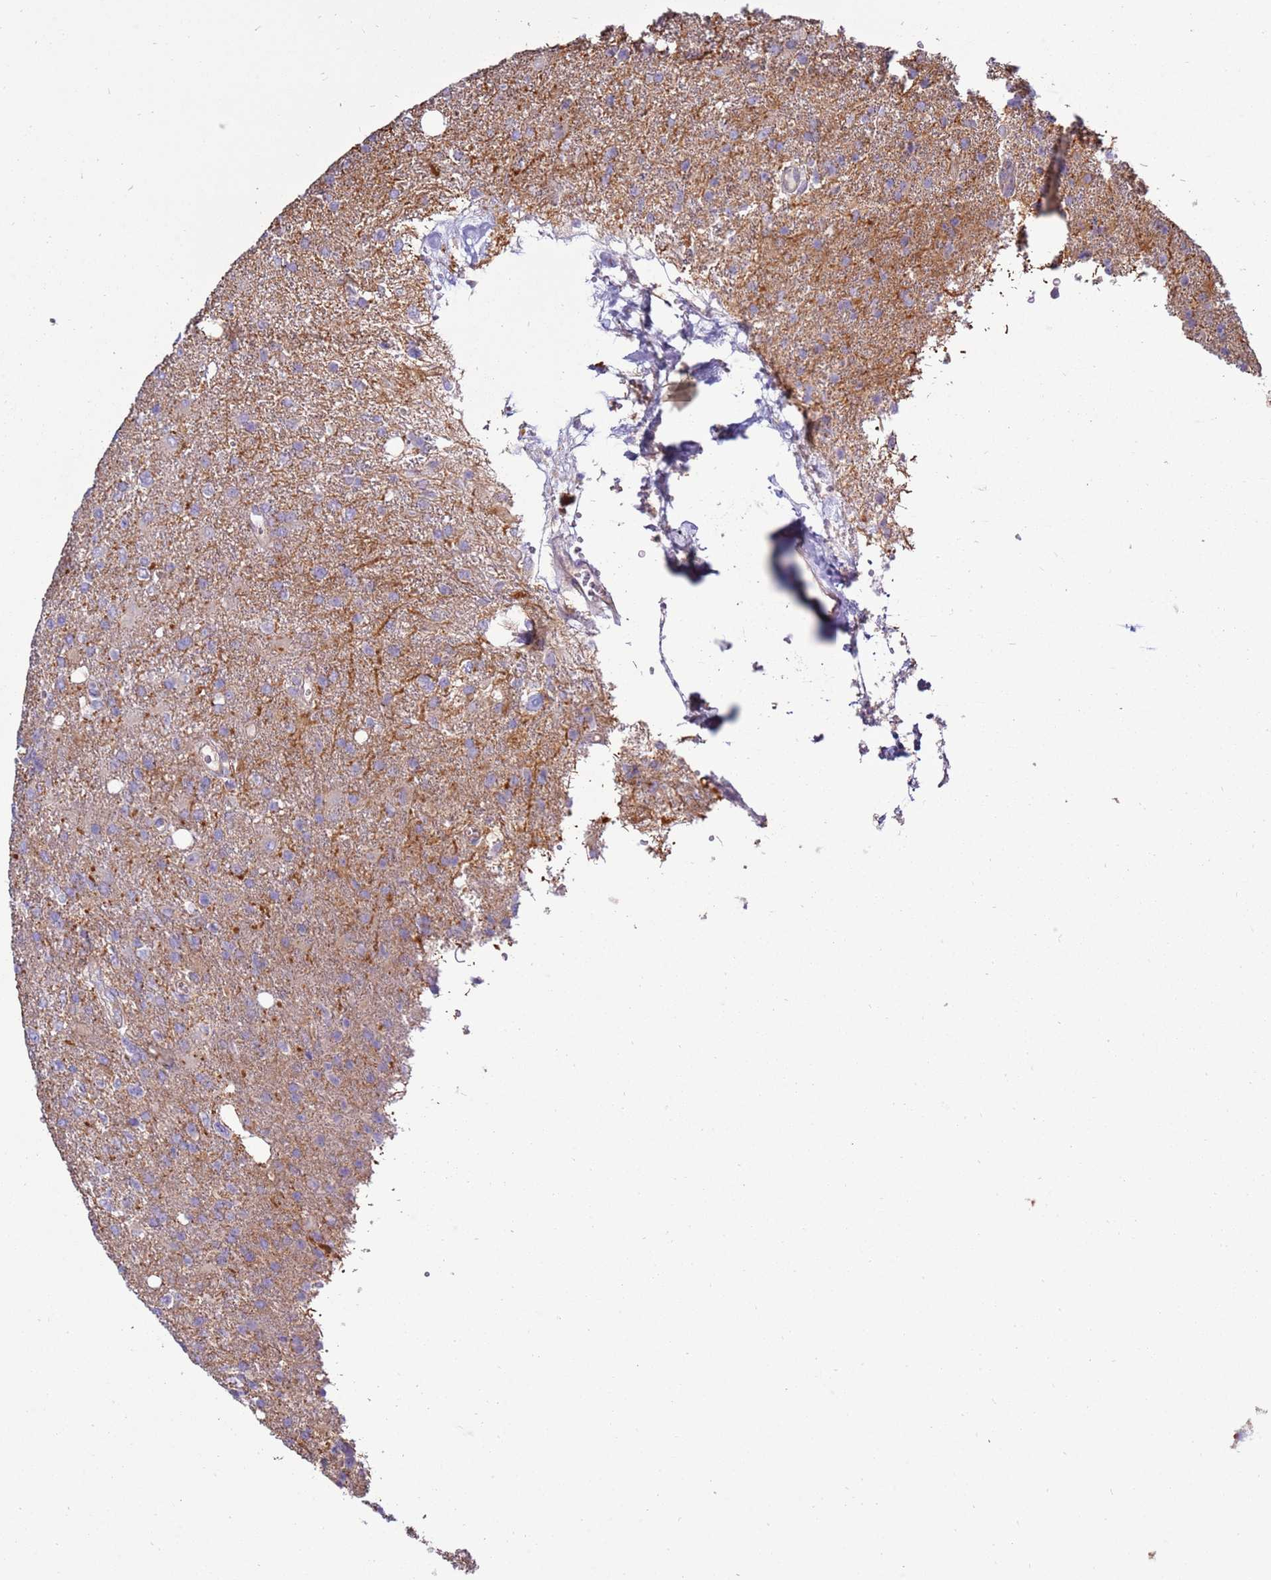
{"staining": {"intensity": "negative", "quantity": "none", "location": "none"}, "tissue": "glioma", "cell_type": "Tumor cells", "image_type": "cancer", "snomed": [{"axis": "morphology", "description": "Glioma, malignant, High grade"}, {"axis": "topography", "description": "Brain"}], "caption": "Image shows no significant protein positivity in tumor cells of malignant glioma (high-grade).", "gene": "TRAPPC4", "patient": {"sex": "male", "age": 56}}